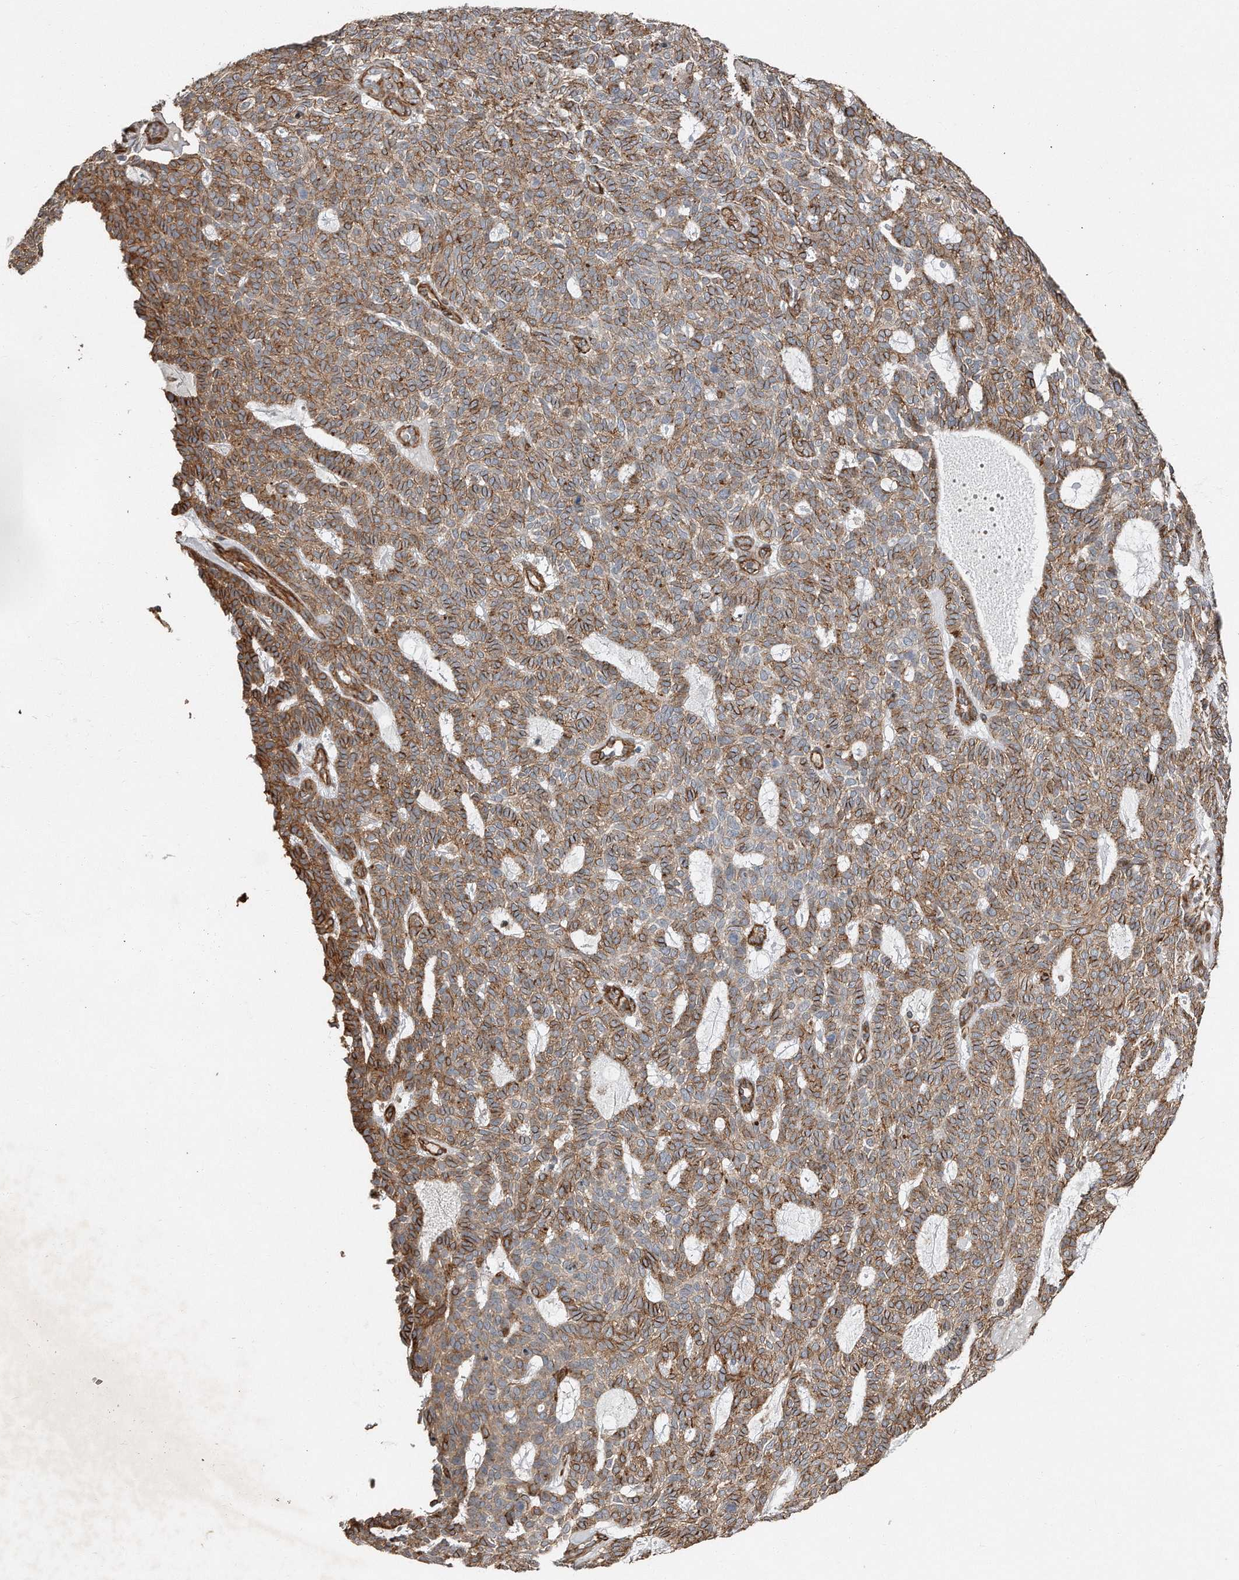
{"staining": {"intensity": "moderate", "quantity": ">75%", "location": "cytoplasmic/membranous"}, "tissue": "skin cancer", "cell_type": "Tumor cells", "image_type": "cancer", "snomed": [{"axis": "morphology", "description": "Squamous cell carcinoma, NOS"}, {"axis": "topography", "description": "Skin"}], "caption": "Immunohistochemical staining of skin cancer displays medium levels of moderate cytoplasmic/membranous staining in approximately >75% of tumor cells.", "gene": "SNAP47", "patient": {"sex": "female", "age": 90}}